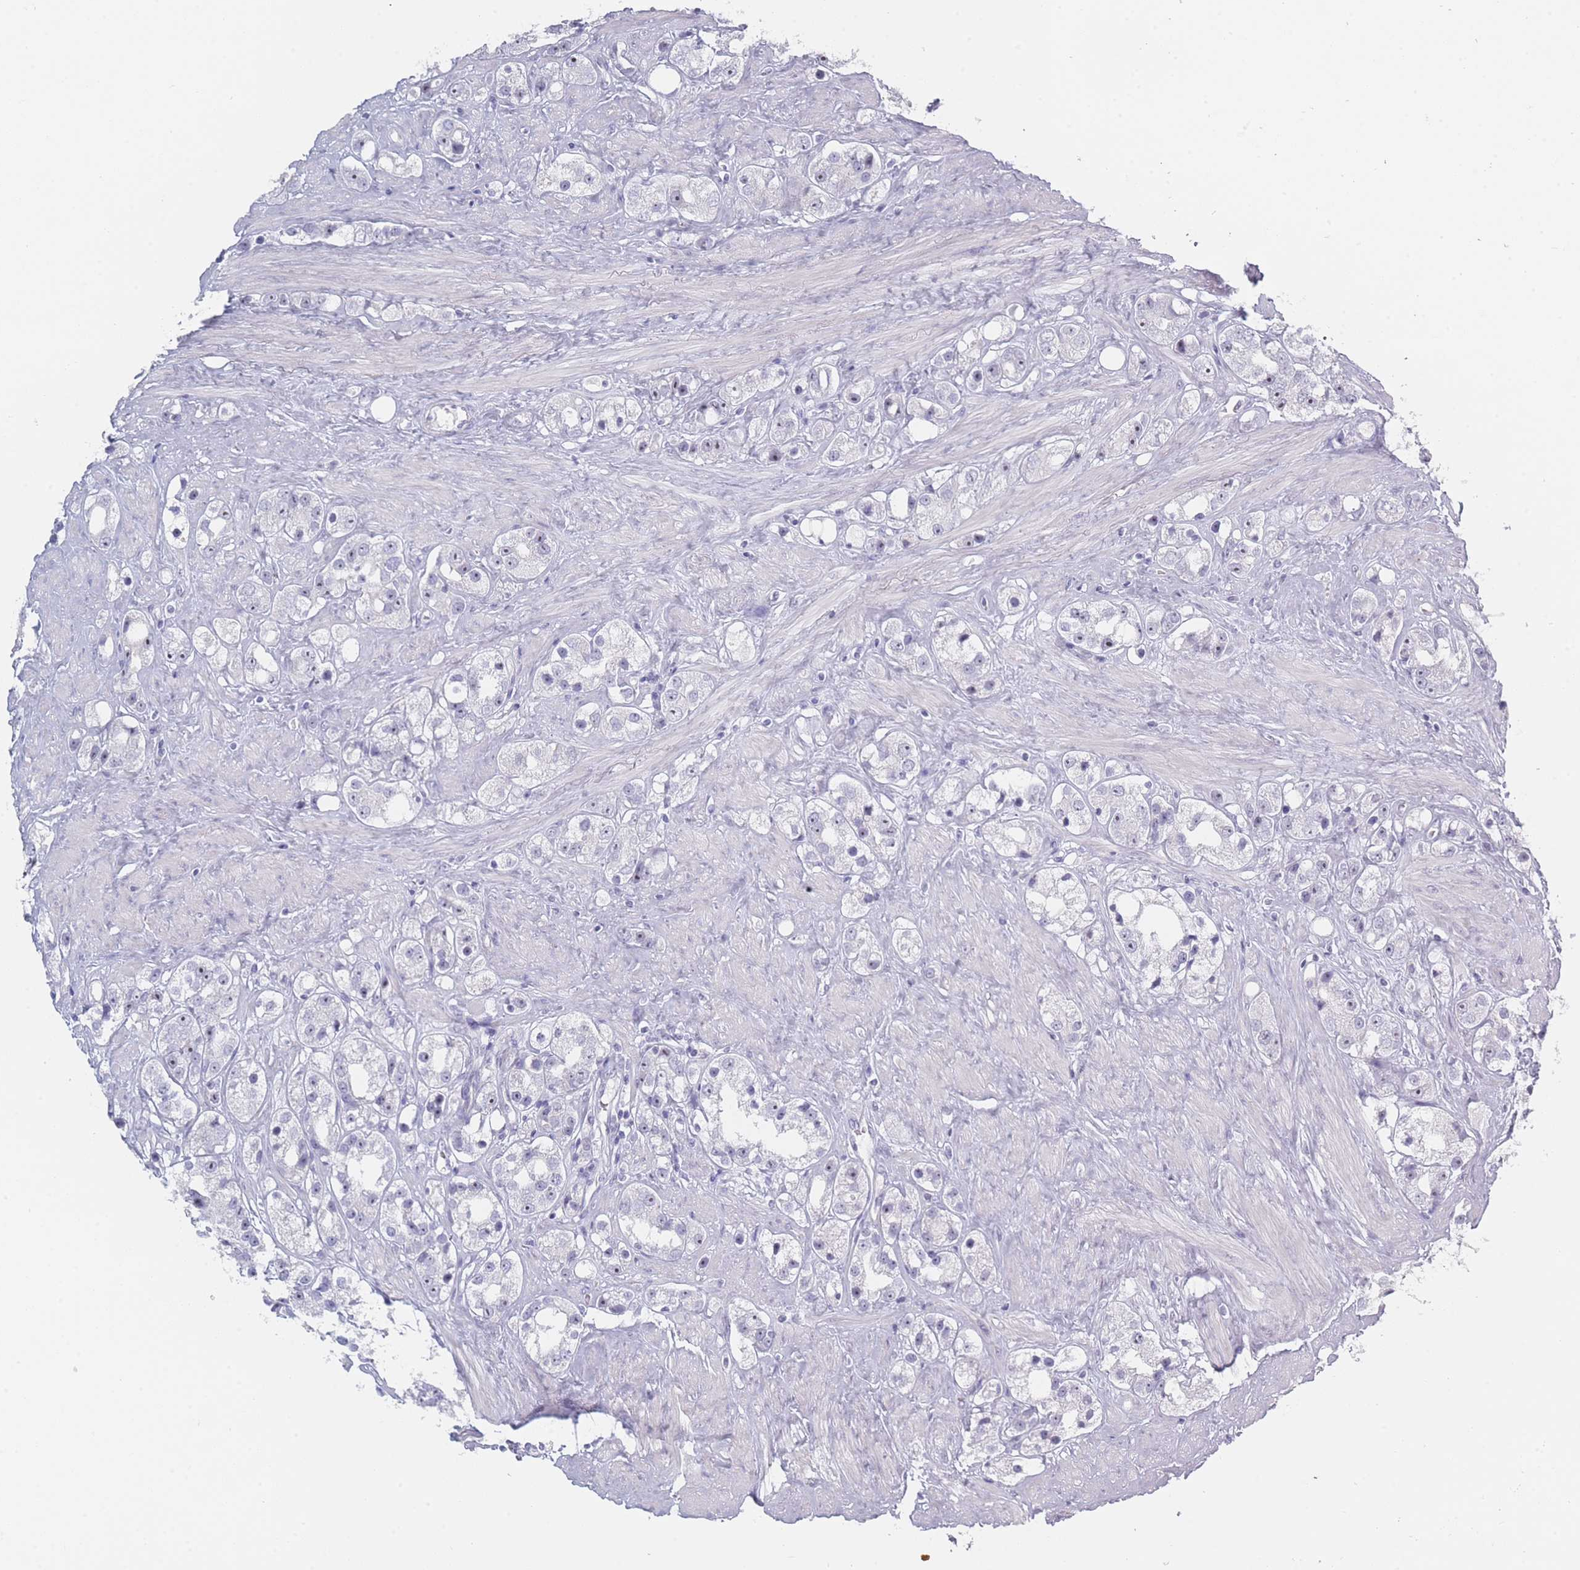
{"staining": {"intensity": "negative", "quantity": "none", "location": "none"}, "tissue": "prostate cancer", "cell_type": "Tumor cells", "image_type": "cancer", "snomed": [{"axis": "morphology", "description": "Adenocarcinoma, NOS"}, {"axis": "topography", "description": "Prostate"}], "caption": "Prostate cancer (adenocarcinoma) was stained to show a protein in brown. There is no significant positivity in tumor cells. (Brightfield microscopy of DAB (3,3'-diaminobenzidine) immunohistochemistry at high magnification).", "gene": "ROS1", "patient": {"sex": "male", "age": 79}}